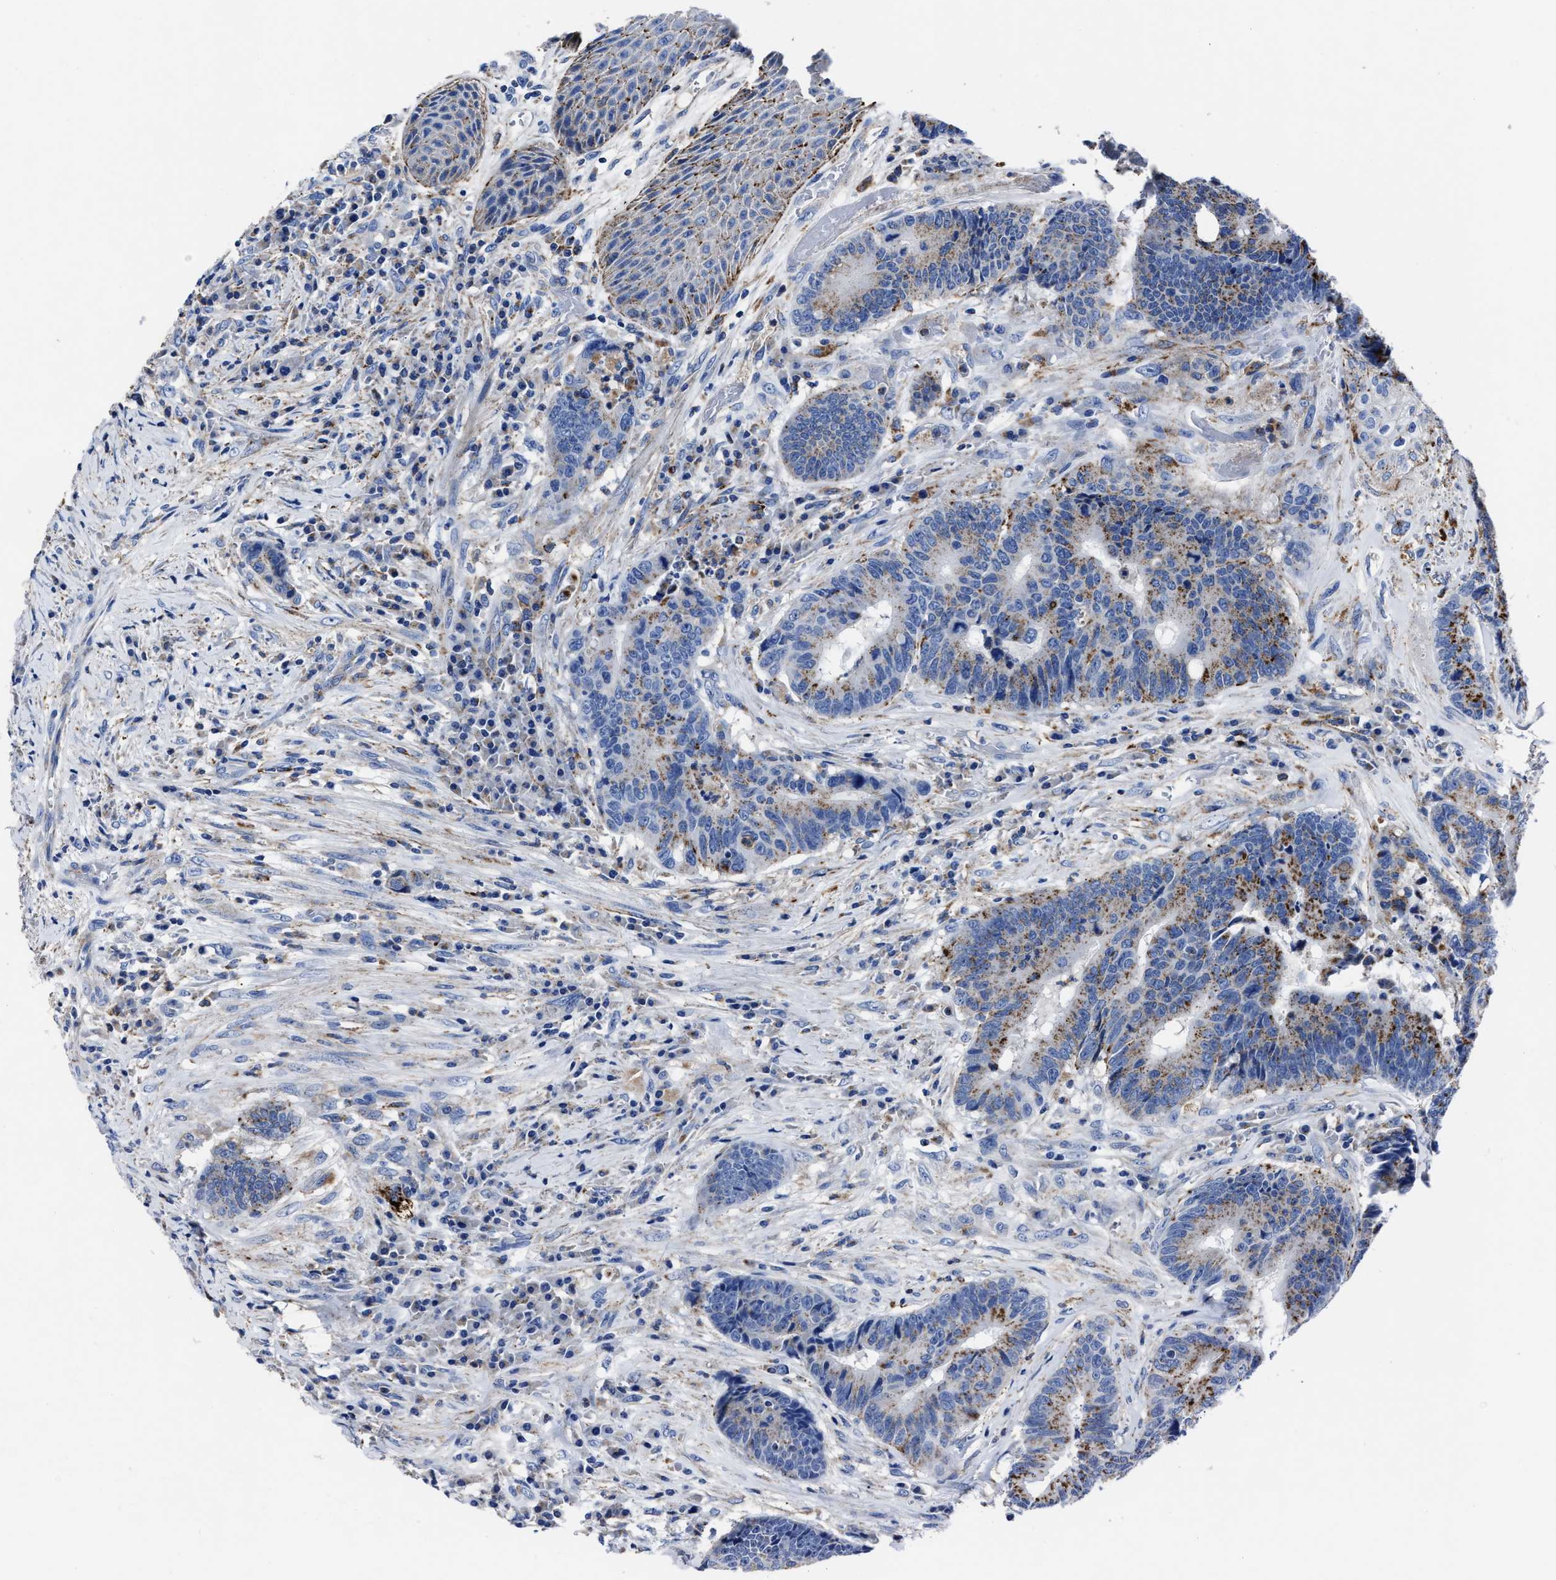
{"staining": {"intensity": "moderate", "quantity": ">75%", "location": "cytoplasmic/membranous"}, "tissue": "colorectal cancer", "cell_type": "Tumor cells", "image_type": "cancer", "snomed": [{"axis": "morphology", "description": "Adenocarcinoma, NOS"}, {"axis": "topography", "description": "Rectum"}, {"axis": "topography", "description": "Anal"}], "caption": "Protein expression analysis of colorectal cancer displays moderate cytoplasmic/membranous staining in approximately >75% of tumor cells. (DAB IHC, brown staining for protein, blue staining for nuclei).", "gene": "LAMTOR4", "patient": {"sex": "female", "age": 89}}